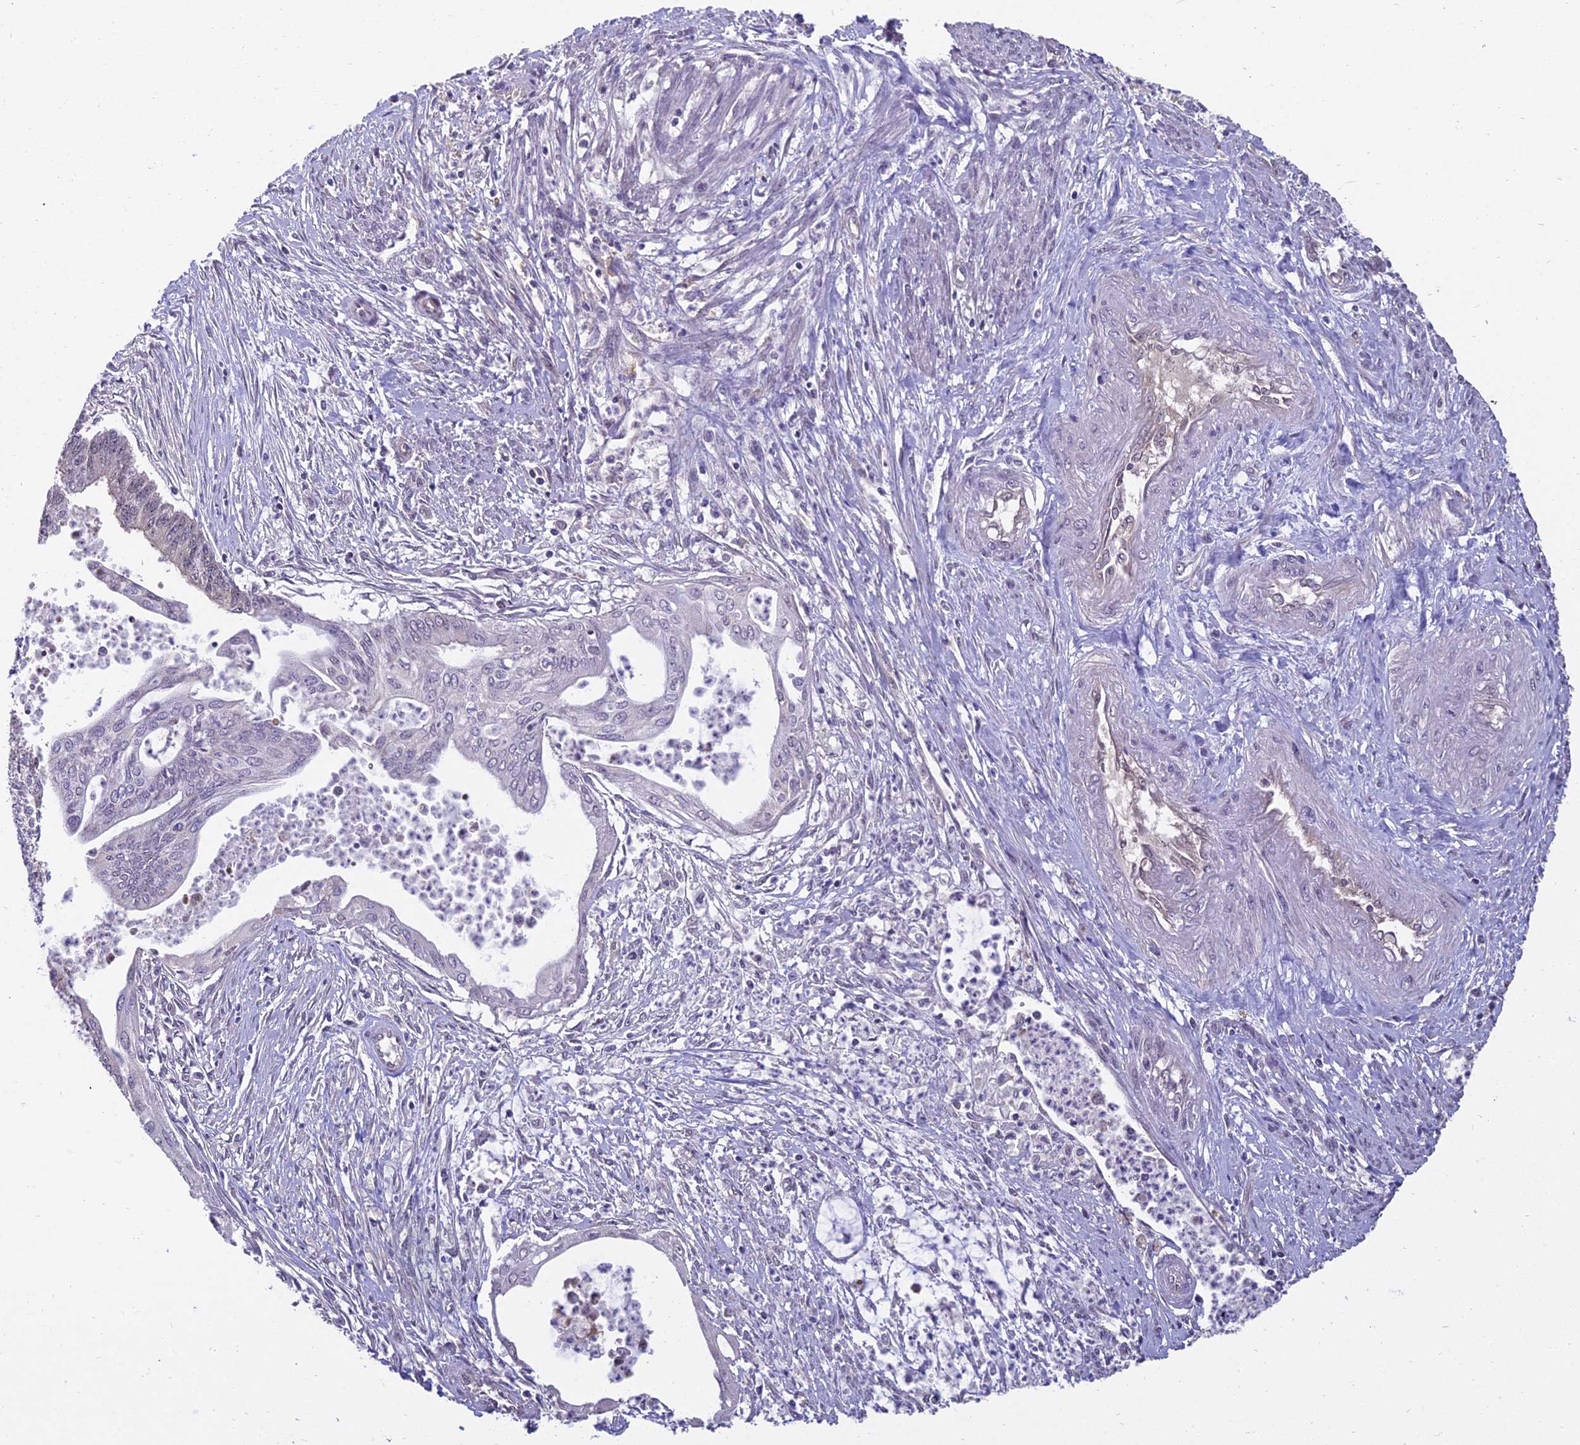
{"staining": {"intensity": "negative", "quantity": "none", "location": "none"}, "tissue": "endometrial cancer", "cell_type": "Tumor cells", "image_type": "cancer", "snomed": [{"axis": "morphology", "description": "Adenocarcinoma, NOS"}, {"axis": "topography", "description": "Endometrium"}], "caption": "An immunohistochemistry (IHC) image of endometrial cancer is shown. There is no staining in tumor cells of endometrial cancer.", "gene": "GRWD1", "patient": {"sex": "female", "age": 73}}